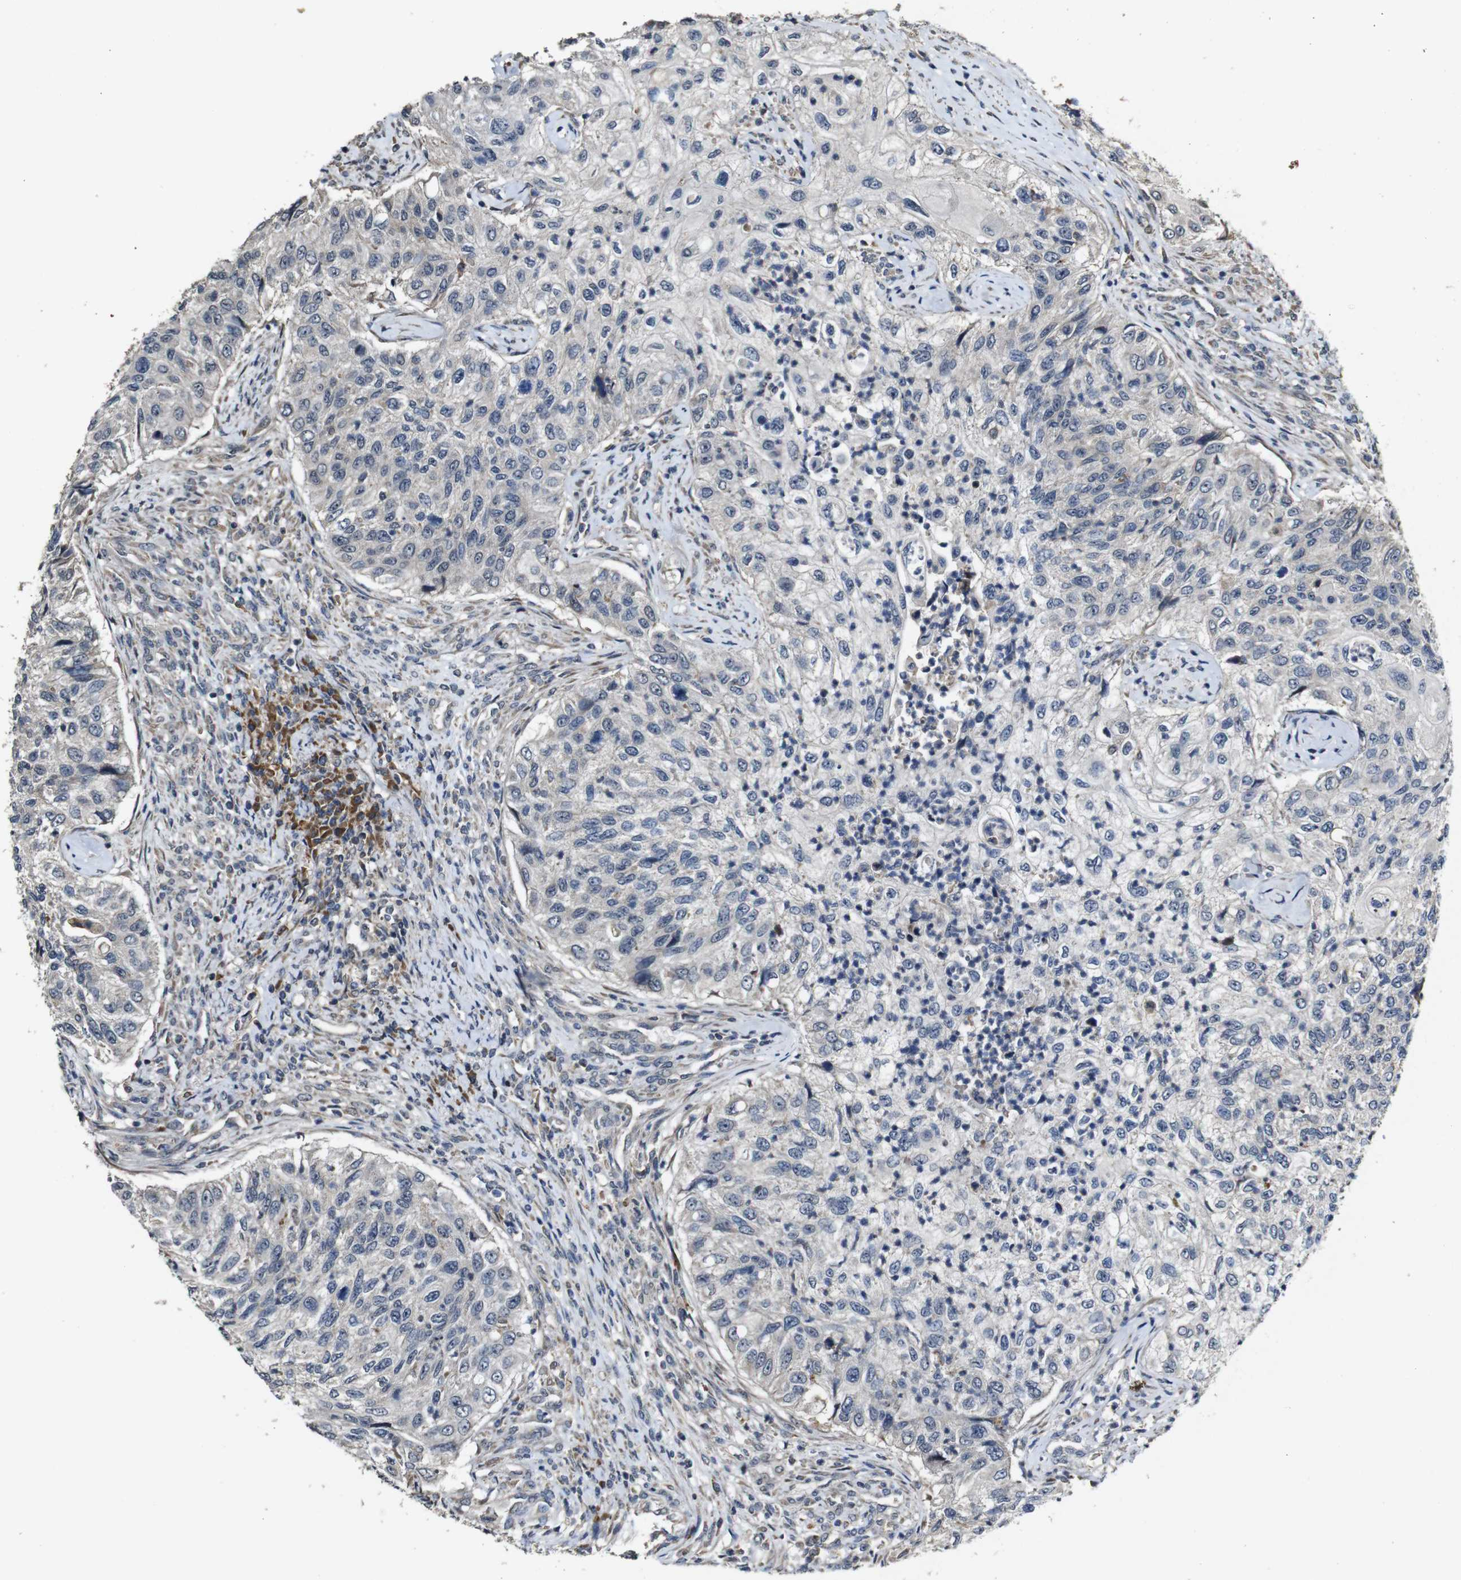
{"staining": {"intensity": "negative", "quantity": "none", "location": "none"}, "tissue": "urothelial cancer", "cell_type": "Tumor cells", "image_type": "cancer", "snomed": [{"axis": "morphology", "description": "Urothelial carcinoma, High grade"}, {"axis": "topography", "description": "Urinary bladder"}], "caption": "Histopathology image shows no significant protein expression in tumor cells of urothelial cancer.", "gene": "MAGI2", "patient": {"sex": "female", "age": 60}}